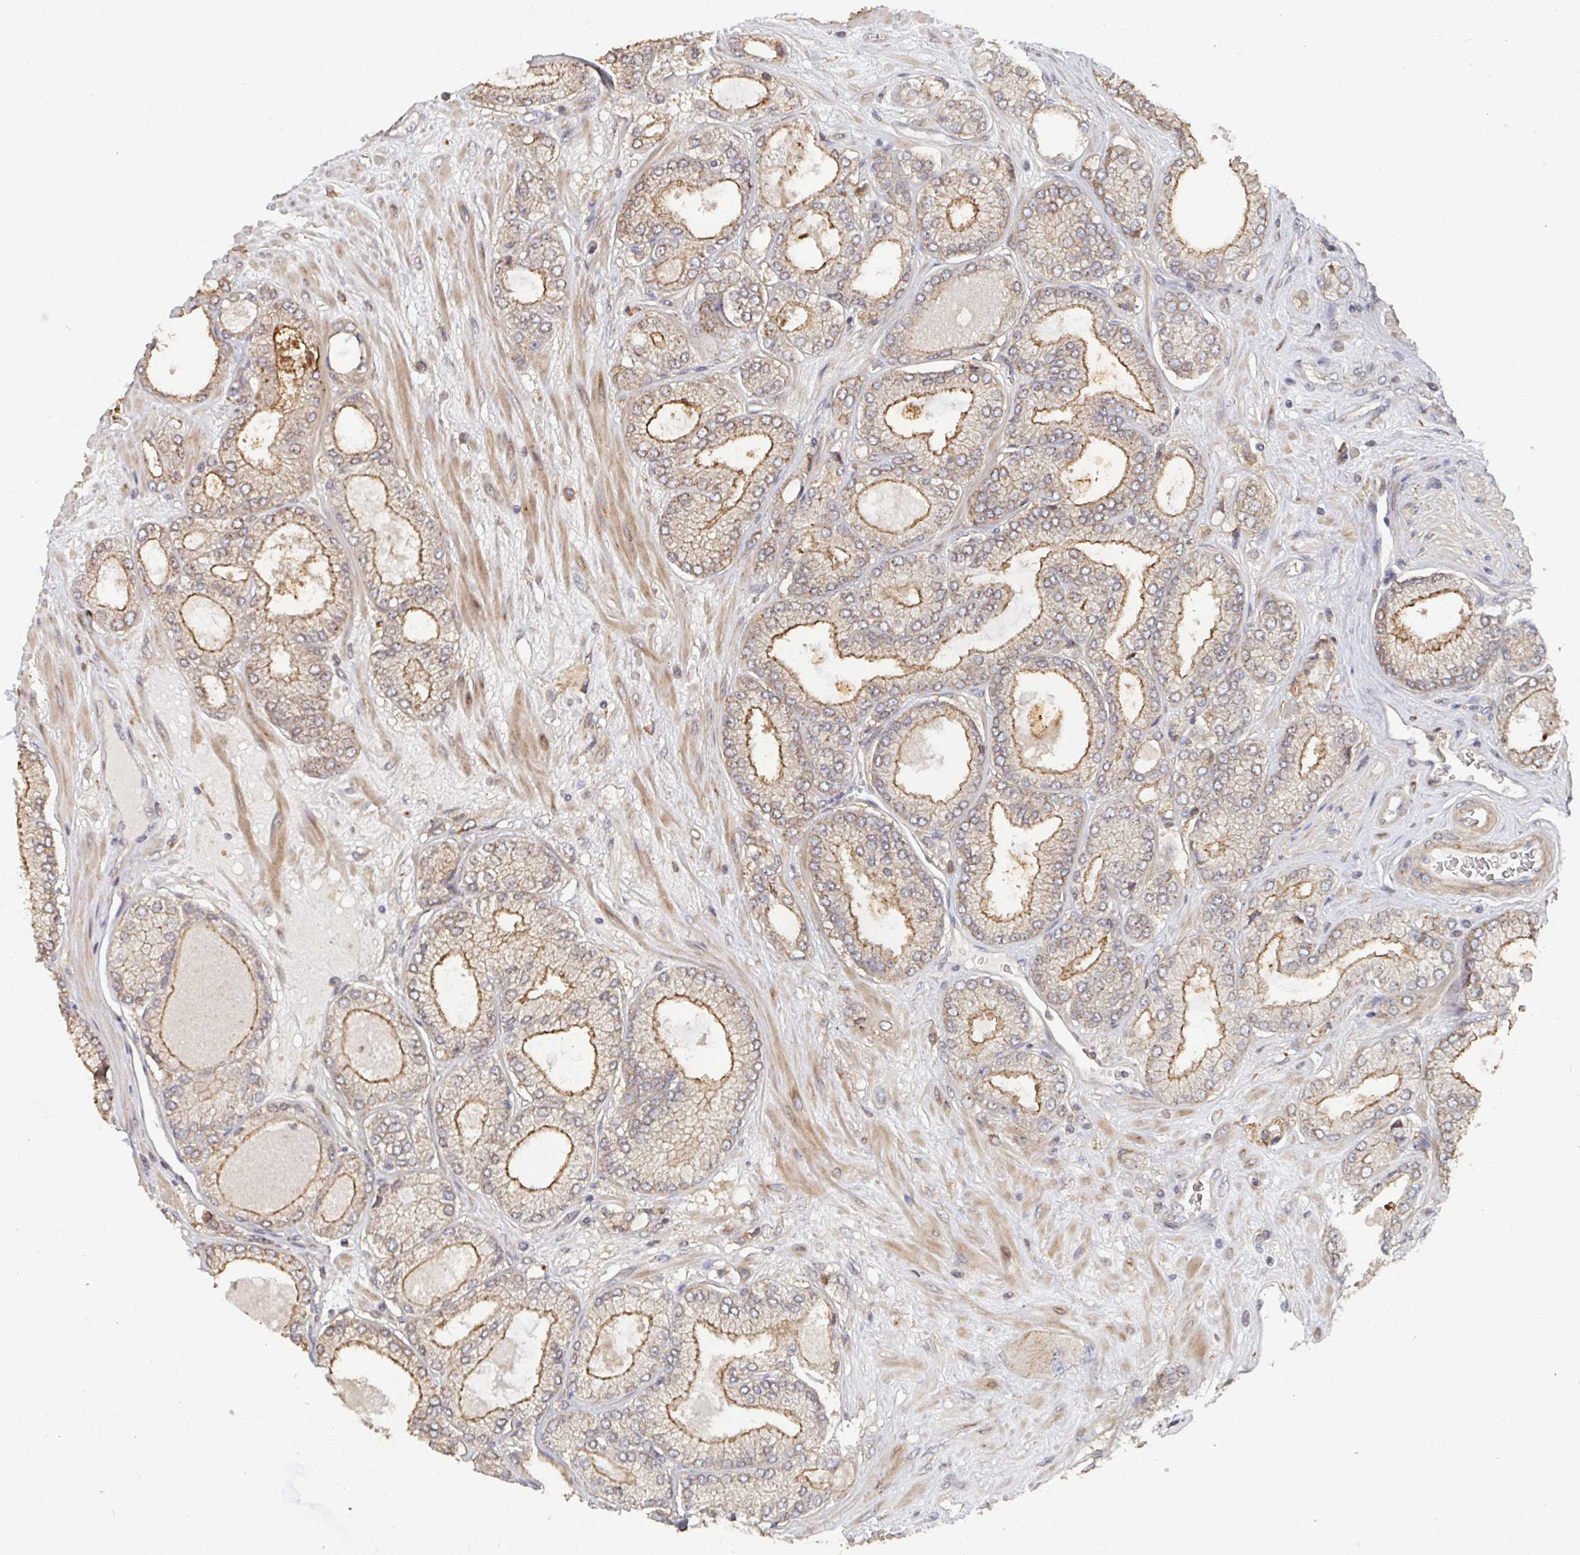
{"staining": {"intensity": "moderate", "quantity": "25%-75%", "location": "cytoplasmic/membranous"}, "tissue": "prostate cancer", "cell_type": "Tumor cells", "image_type": "cancer", "snomed": [{"axis": "morphology", "description": "Adenocarcinoma, High grade"}, {"axis": "topography", "description": "Prostate"}], "caption": "A medium amount of moderate cytoplasmic/membranous positivity is seen in approximately 25%-75% of tumor cells in prostate high-grade adenocarcinoma tissue.", "gene": "PTEN", "patient": {"sex": "male", "age": 68}}